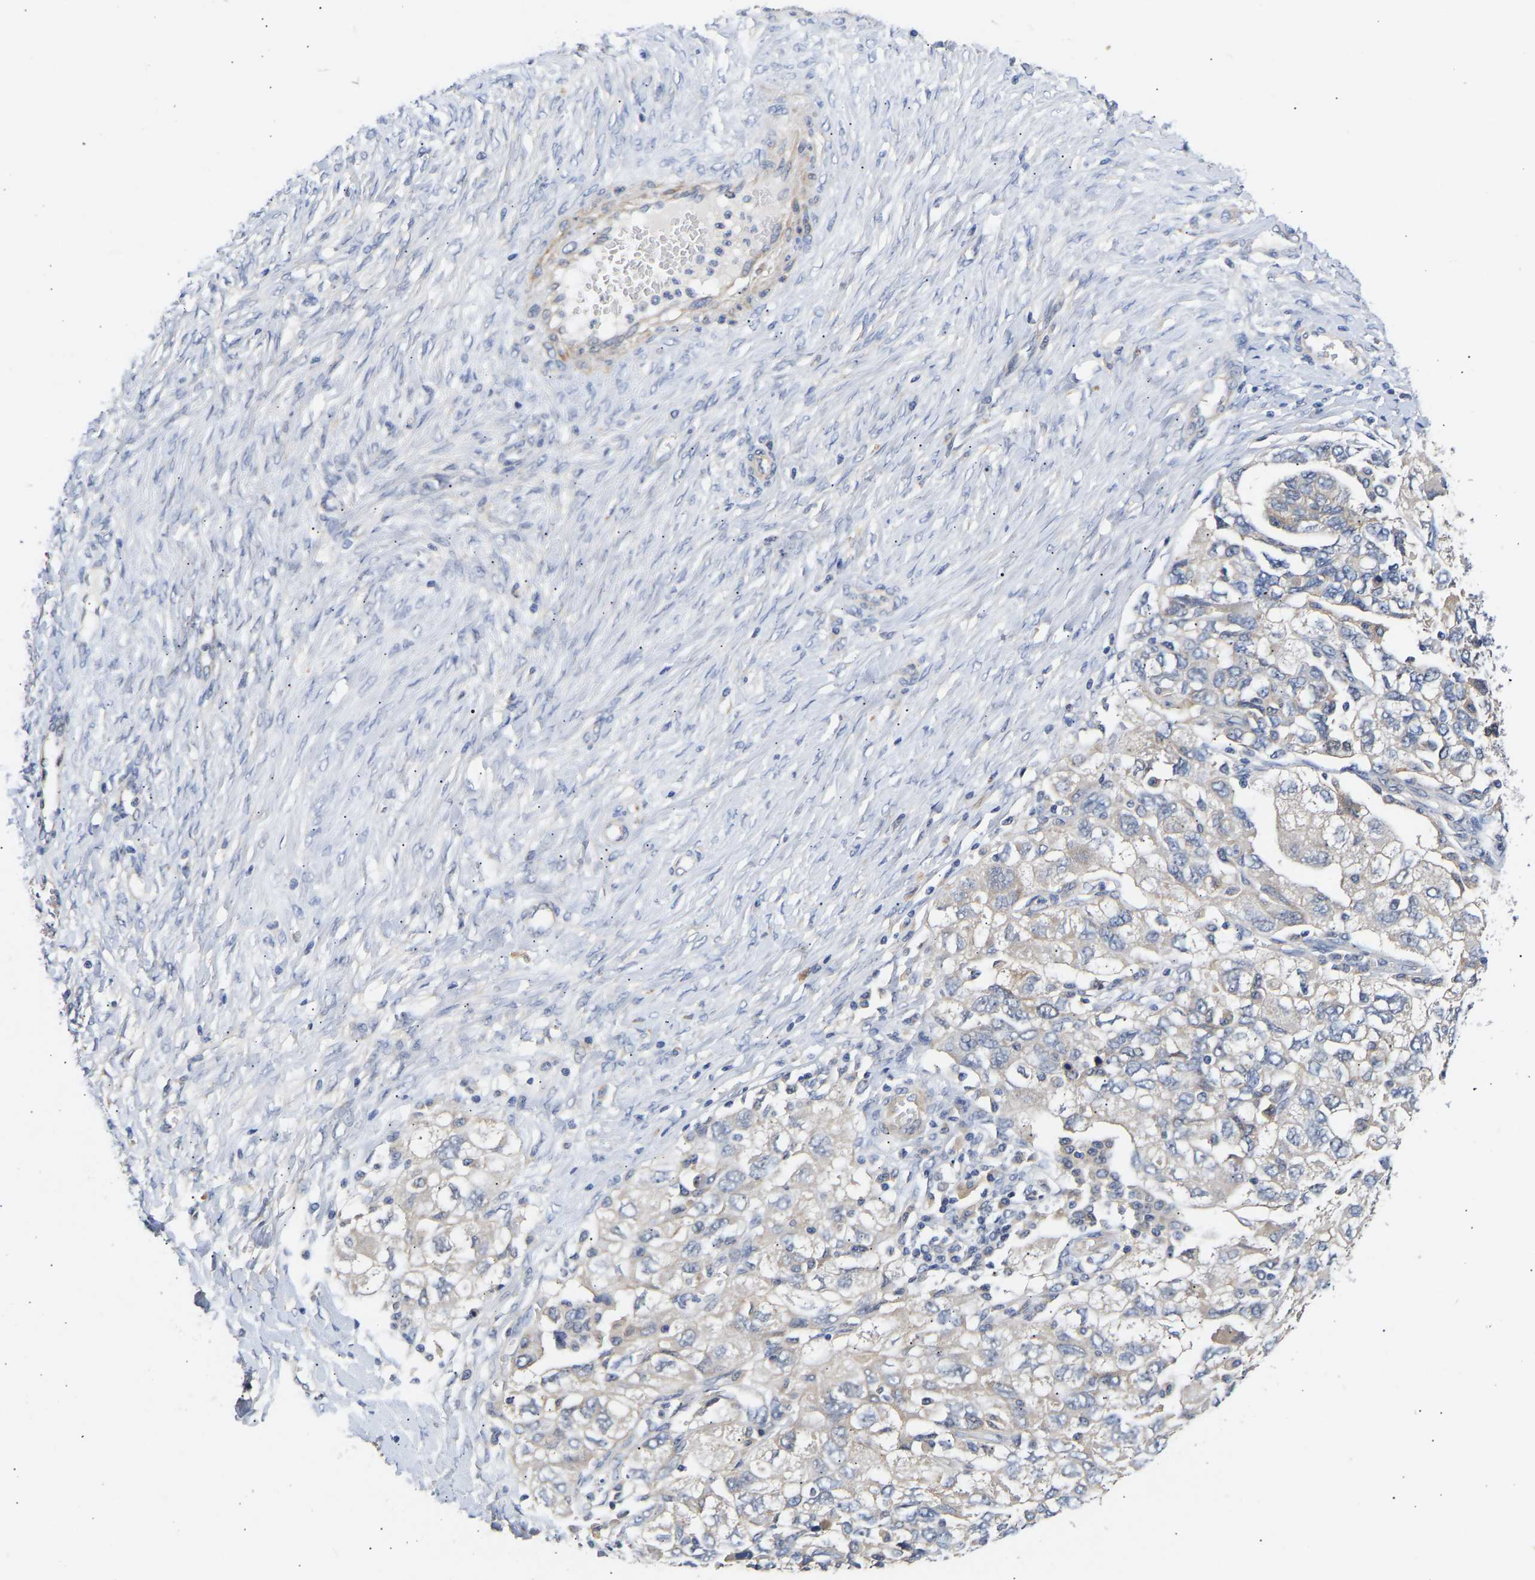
{"staining": {"intensity": "negative", "quantity": "none", "location": "none"}, "tissue": "ovarian cancer", "cell_type": "Tumor cells", "image_type": "cancer", "snomed": [{"axis": "morphology", "description": "Carcinoma, NOS"}, {"axis": "morphology", "description": "Cystadenocarcinoma, serous, NOS"}, {"axis": "topography", "description": "Ovary"}], "caption": "Human serous cystadenocarcinoma (ovarian) stained for a protein using immunohistochemistry (IHC) displays no expression in tumor cells.", "gene": "KASH5", "patient": {"sex": "female", "age": 69}}